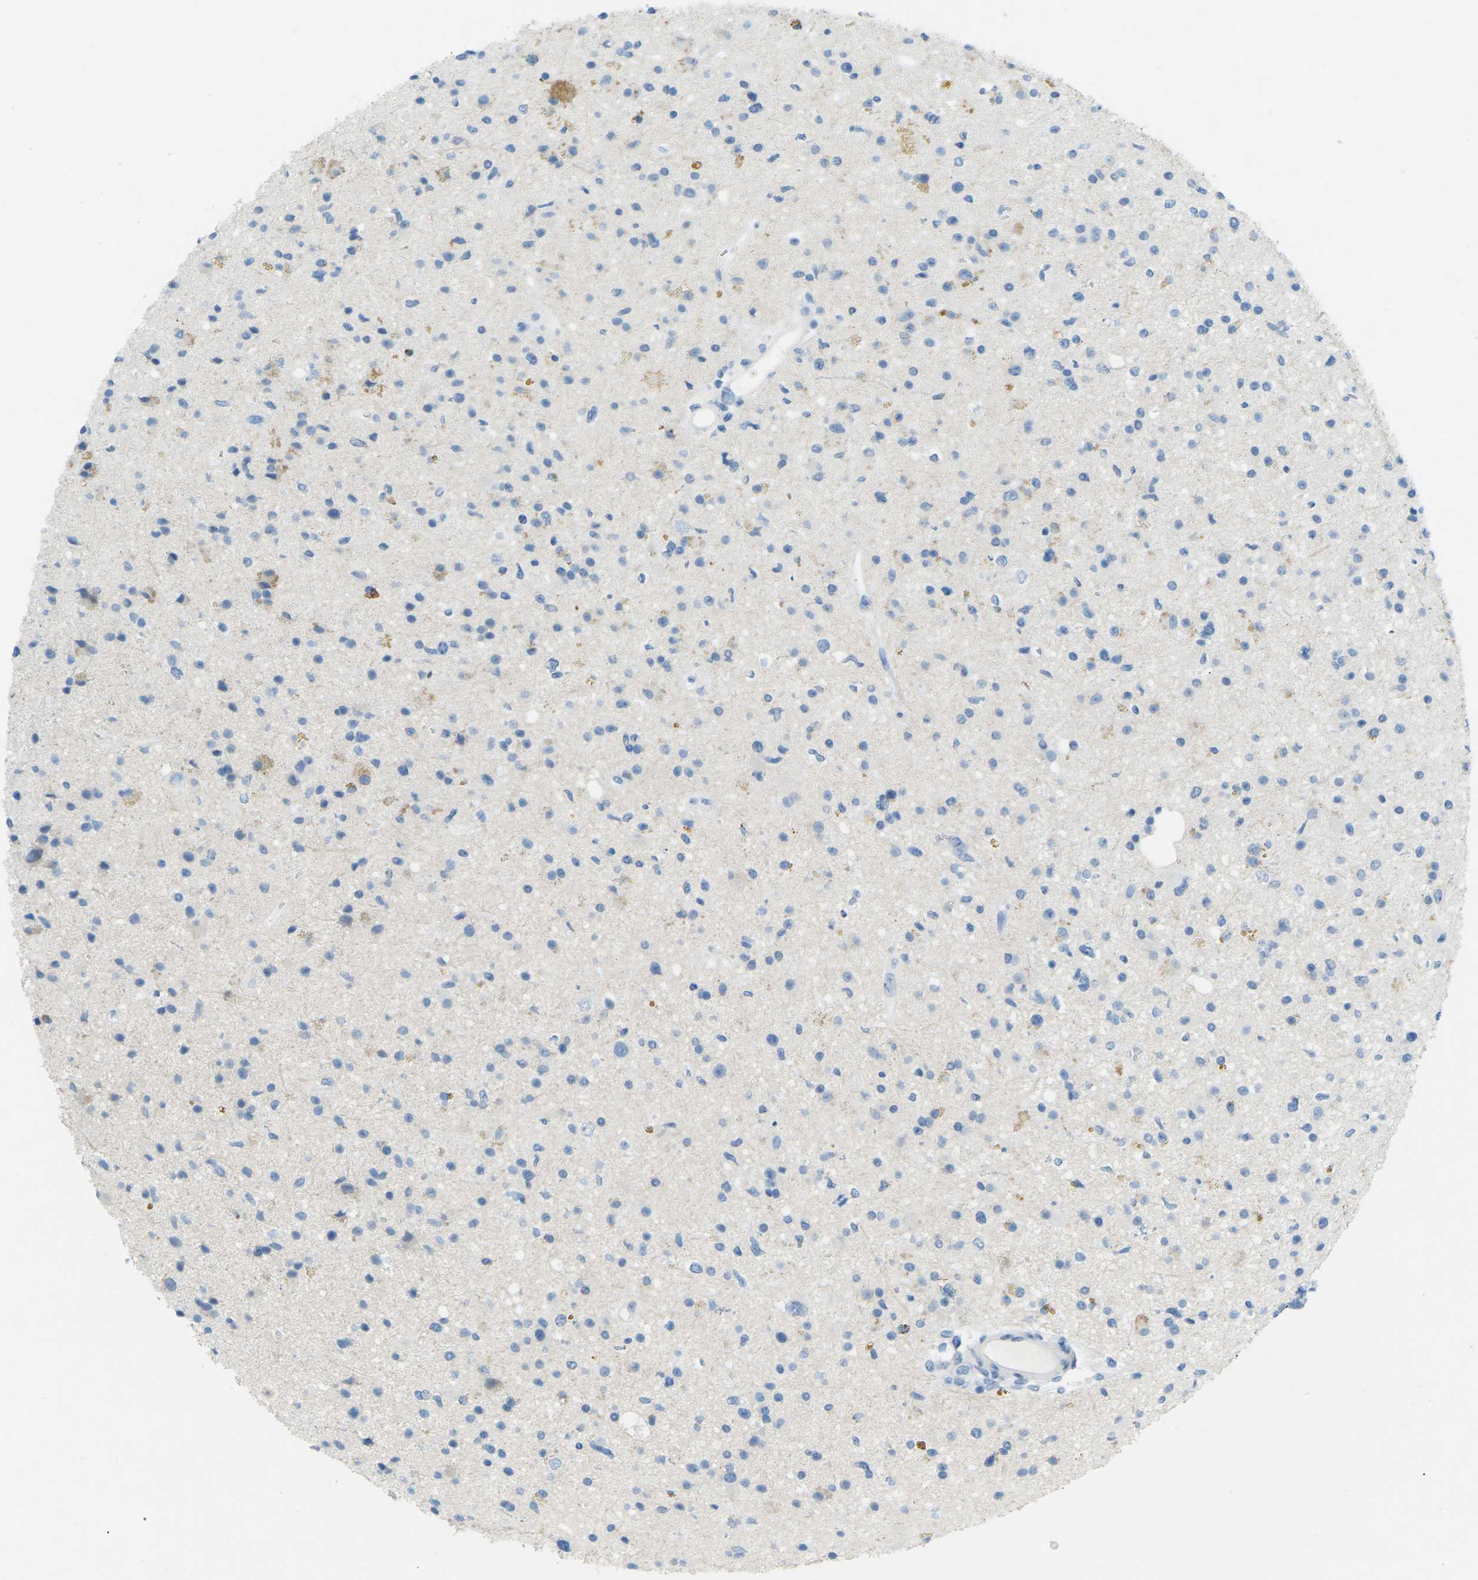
{"staining": {"intensity": "negative", "quantity": "none", "location": "none"}, "tissue": "glioma", "cell_type": "Tumor cells", "image_type": "cancer", "snomed": [{"axis": "morphology", "description": "Glioma, malignant, High grade"}, {"axis": "topography", "description": "Brain"}], "caption": "There is no significant staining in tumor cells of malignant glioma (high-grade).", "gene": "CDH16", "patient": {"sex": "male", "age": 33}}